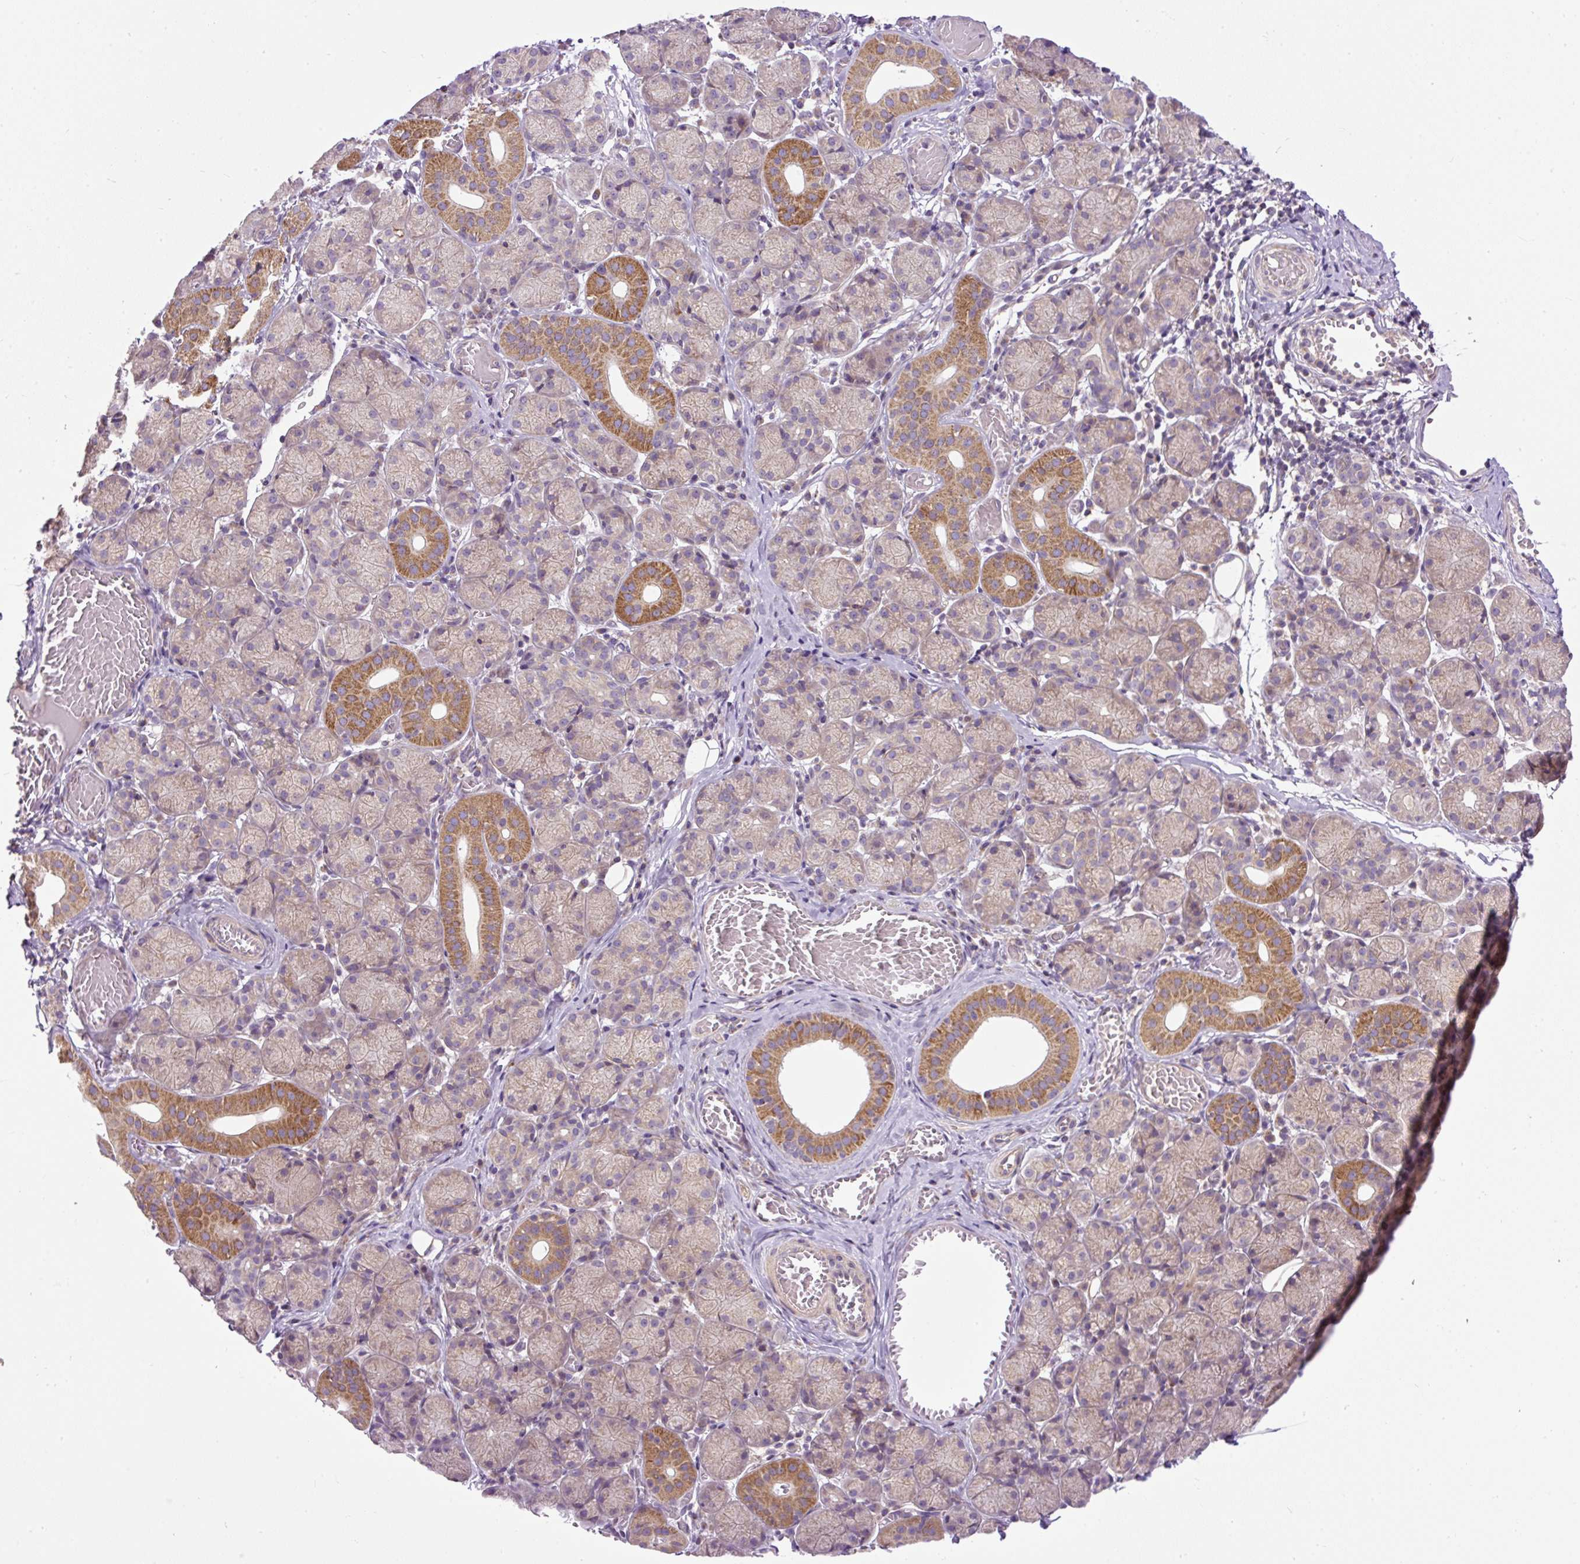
{"staining": {"intensity": "moderate", "quantity": "25%-75%", "location": "cytoplasmic/membranous"}, "tissue": "salivary gland", "cell_type": "Glandular cells", "image_type": "normal", "snomed": [{"axis": "morphology", "description": "Normal tissue, NOS"}, {"axis": "topography", "description": "Salivary gland"}], "caption": "Salivary gland stained with DAB (3,3'-diaminobenzidine) IHC exhibits medium levels of moderate cytoplasmic/membranous staining in approximately 25%-75% of glandular cells.", "gene": "ZNF547", "patient": {"sex": "female", "age": 24}}